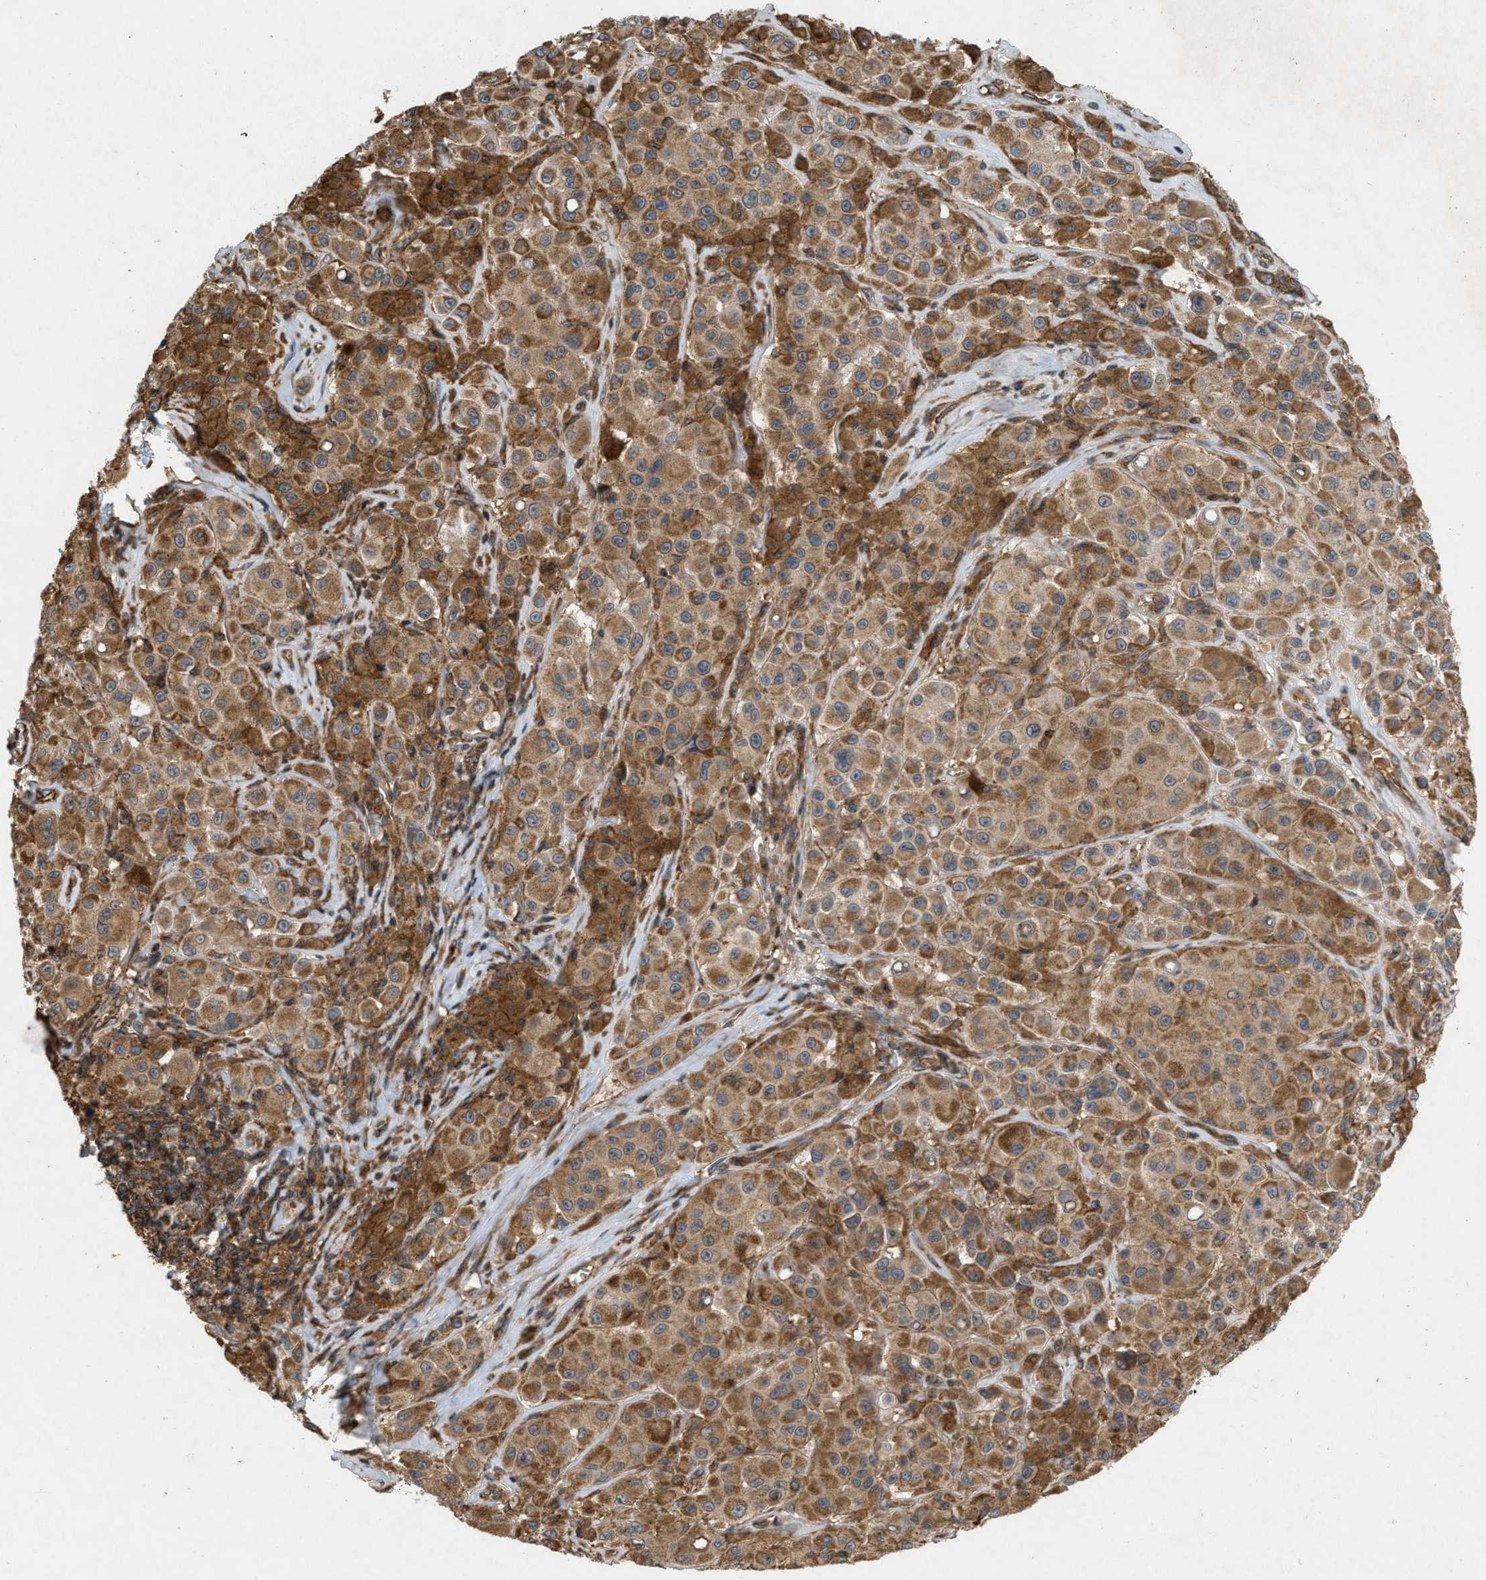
{"staining": {"intensity": "moderate", "quantity": ">75%", "location": "cytoplasmic/membranous"}, "tissue": "melanoma", "cell_type": "Tumor cells", "image_type": "cancer", "snomed": [{"axis": "morphology", "description": "Malignant melanoma, NOS"}, {"axis": "topography", "description": "Skin"}], "caption": "Protein expression analysis of human melanoma reveals moderate cytoplasmic/membranous positivity in approximately >75% of tumor cells. (DAB (3,3'-diaminobenzidine) IHC with brightfield microscopy, high magnification).", "gene": "GNB4", "patient": {"sex": "male", "age": 84}}